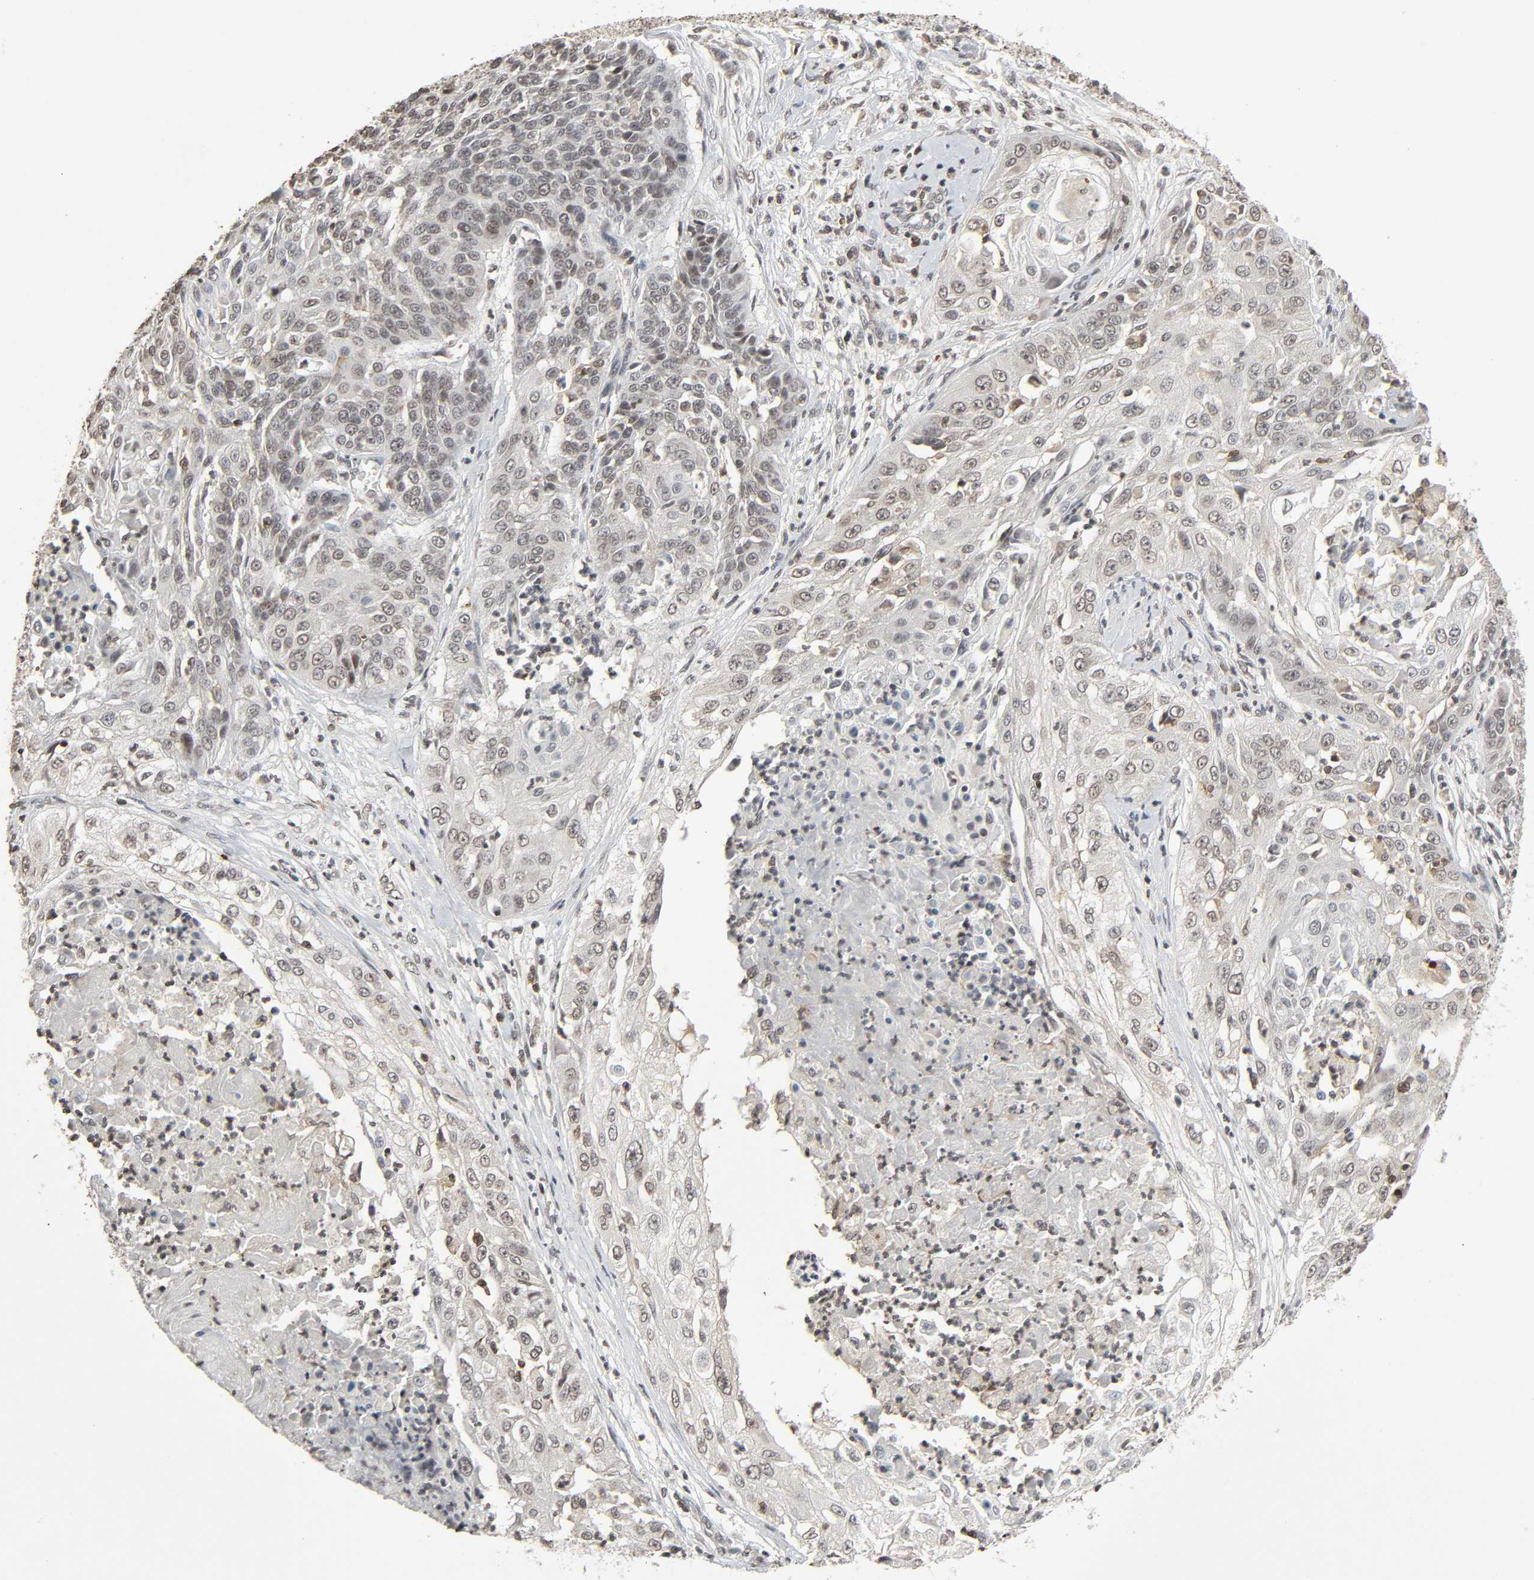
{"staining": {"intensity": "weak", "quantity": "<25%", "location": "nuclear"}, "tissue": "cervical cancer", "cell_type": "Tumor cells", "image_type": "cancer", "snomed": [{"axis": "morphology", "description": "Squamous cell carcinoma, NOS"}, {"axis": "topography", "description": "Cervix"}], "caption": "Cervical squamous cell carcinoma was stained to show a protein in brown. There is no significant positivity in tumor cells.", "gene": "STK4", "patient": {"sex": "female", "age": 64}}